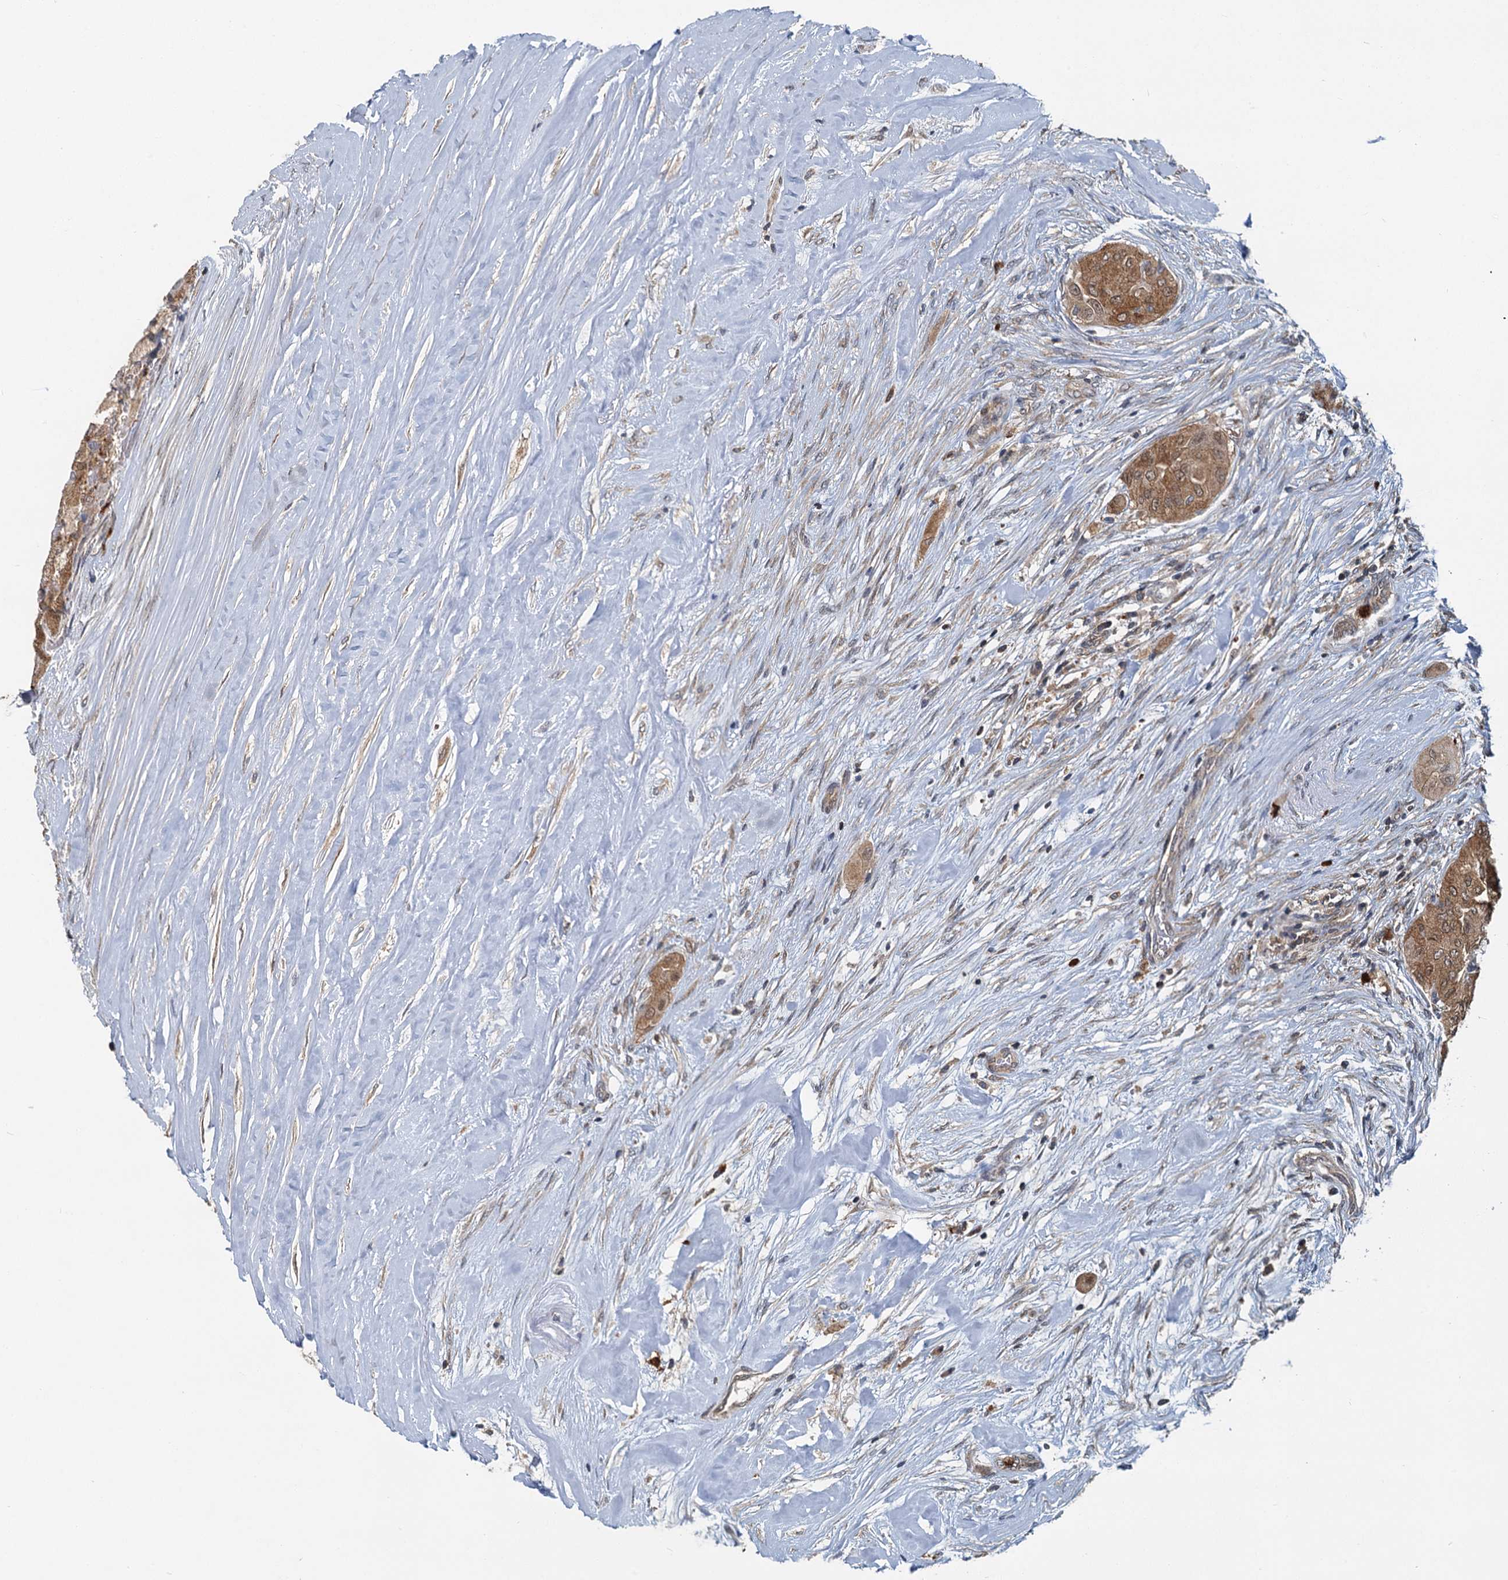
{"staining": {"intensity": "moderate", "quantity": ">75%", "location": "cytoplasmic/membranous,nuclear"}, "tissue": "thyroid cancer", "cell_type": "Tumor cells", "image_type": "cancer", "snomed": [{"axis": "morphology", "description": "Papillary adenocarcinoma, NOS"}, {"axis": "topography", "description": "Thyroid gland"}], "caption": "Immunohistochemistry (IHC) micrograph of human thyroid papillary adenocarcinoma stained for a protein (brown), which reveals medium levels of moderate cytoplasmic/membranous and nuclear positivity in approximately >75% of tumor cells.", "gene": "GPI", "patient": {"sex": "female", "age": 59}}